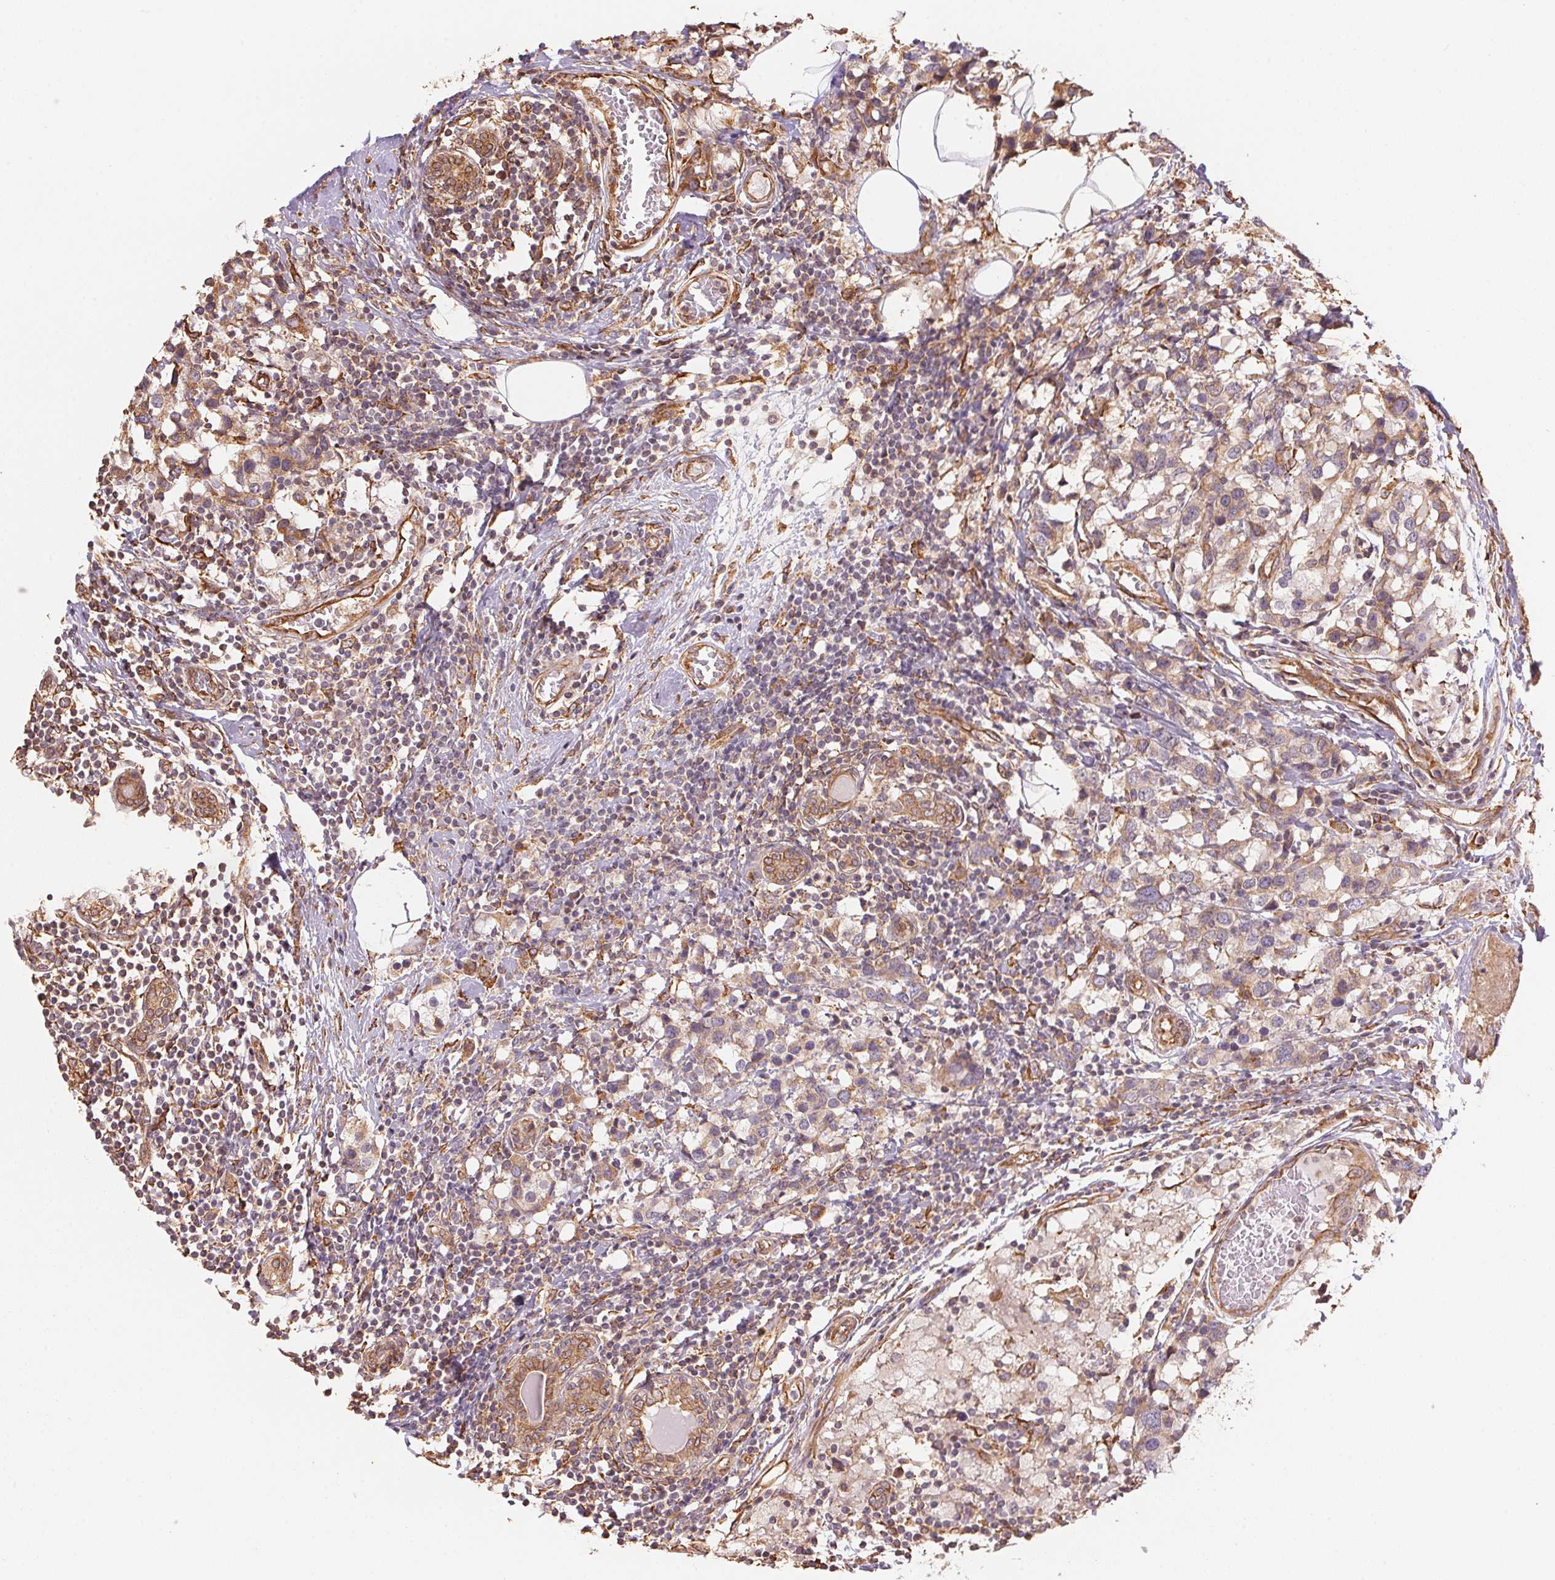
{"staining": {"intensity": "weak", "quantity": ">75%", "location": "cytoplasmic/membranous"}, "tissue": "breast cancer", "cell_type": "Tumor cells", "image_type": "cancer", "snomed": [{"axis": "morphology", "description": "Lobular carcinoma"}, {"axis": "topography", "description": "Breast"}], "caption": "A low amount of weak cytoplasmic/membranous expression is identified in about >75% of tumor cells in lobular carcinoma (breast) tissue. The protein of interest is shown in brown color, while the nuclei are stained blue.", "gene": "C6orf163", "patient": {"sex": "female", "age": 59}}